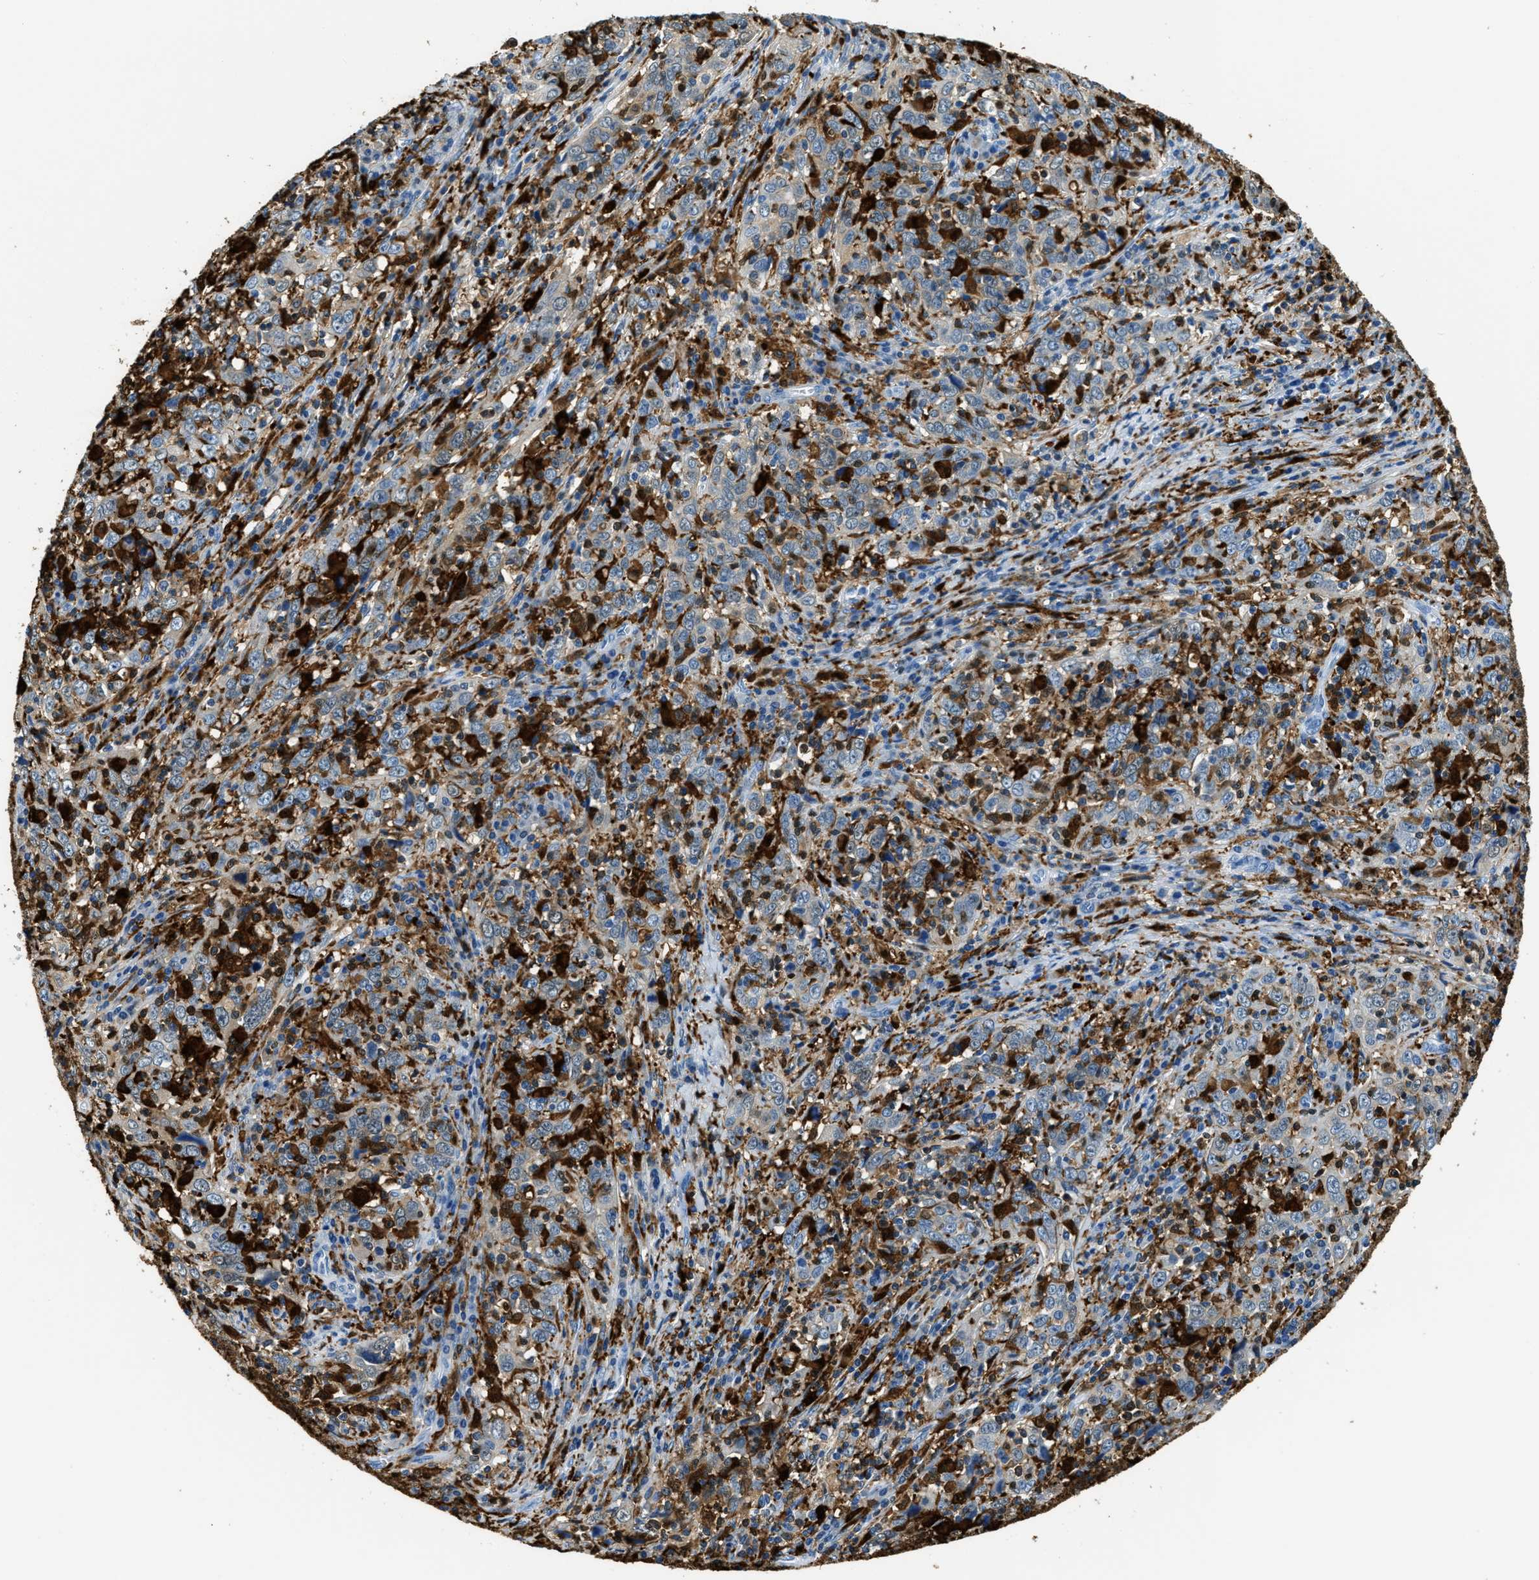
{"staining": {"intensity": "negative", "quantity": "none", "location": "none"}, "tissue": "cervical cancer", "cell_type": "Tumor cells", "image_type": "cancer", "snomed": [{"axis": "morphology", "description": "Squamous cell carcinoma, NOS"}, {"axis": "topography", "description": "Cervix"}], "caption": "Immunohistochemical staining of cervical cancer (squamous cell carcinoma) exhibits no significant staining in tumor cells.", "gene": "CAPG", "patient": {"sex": "female", "age": 46}}